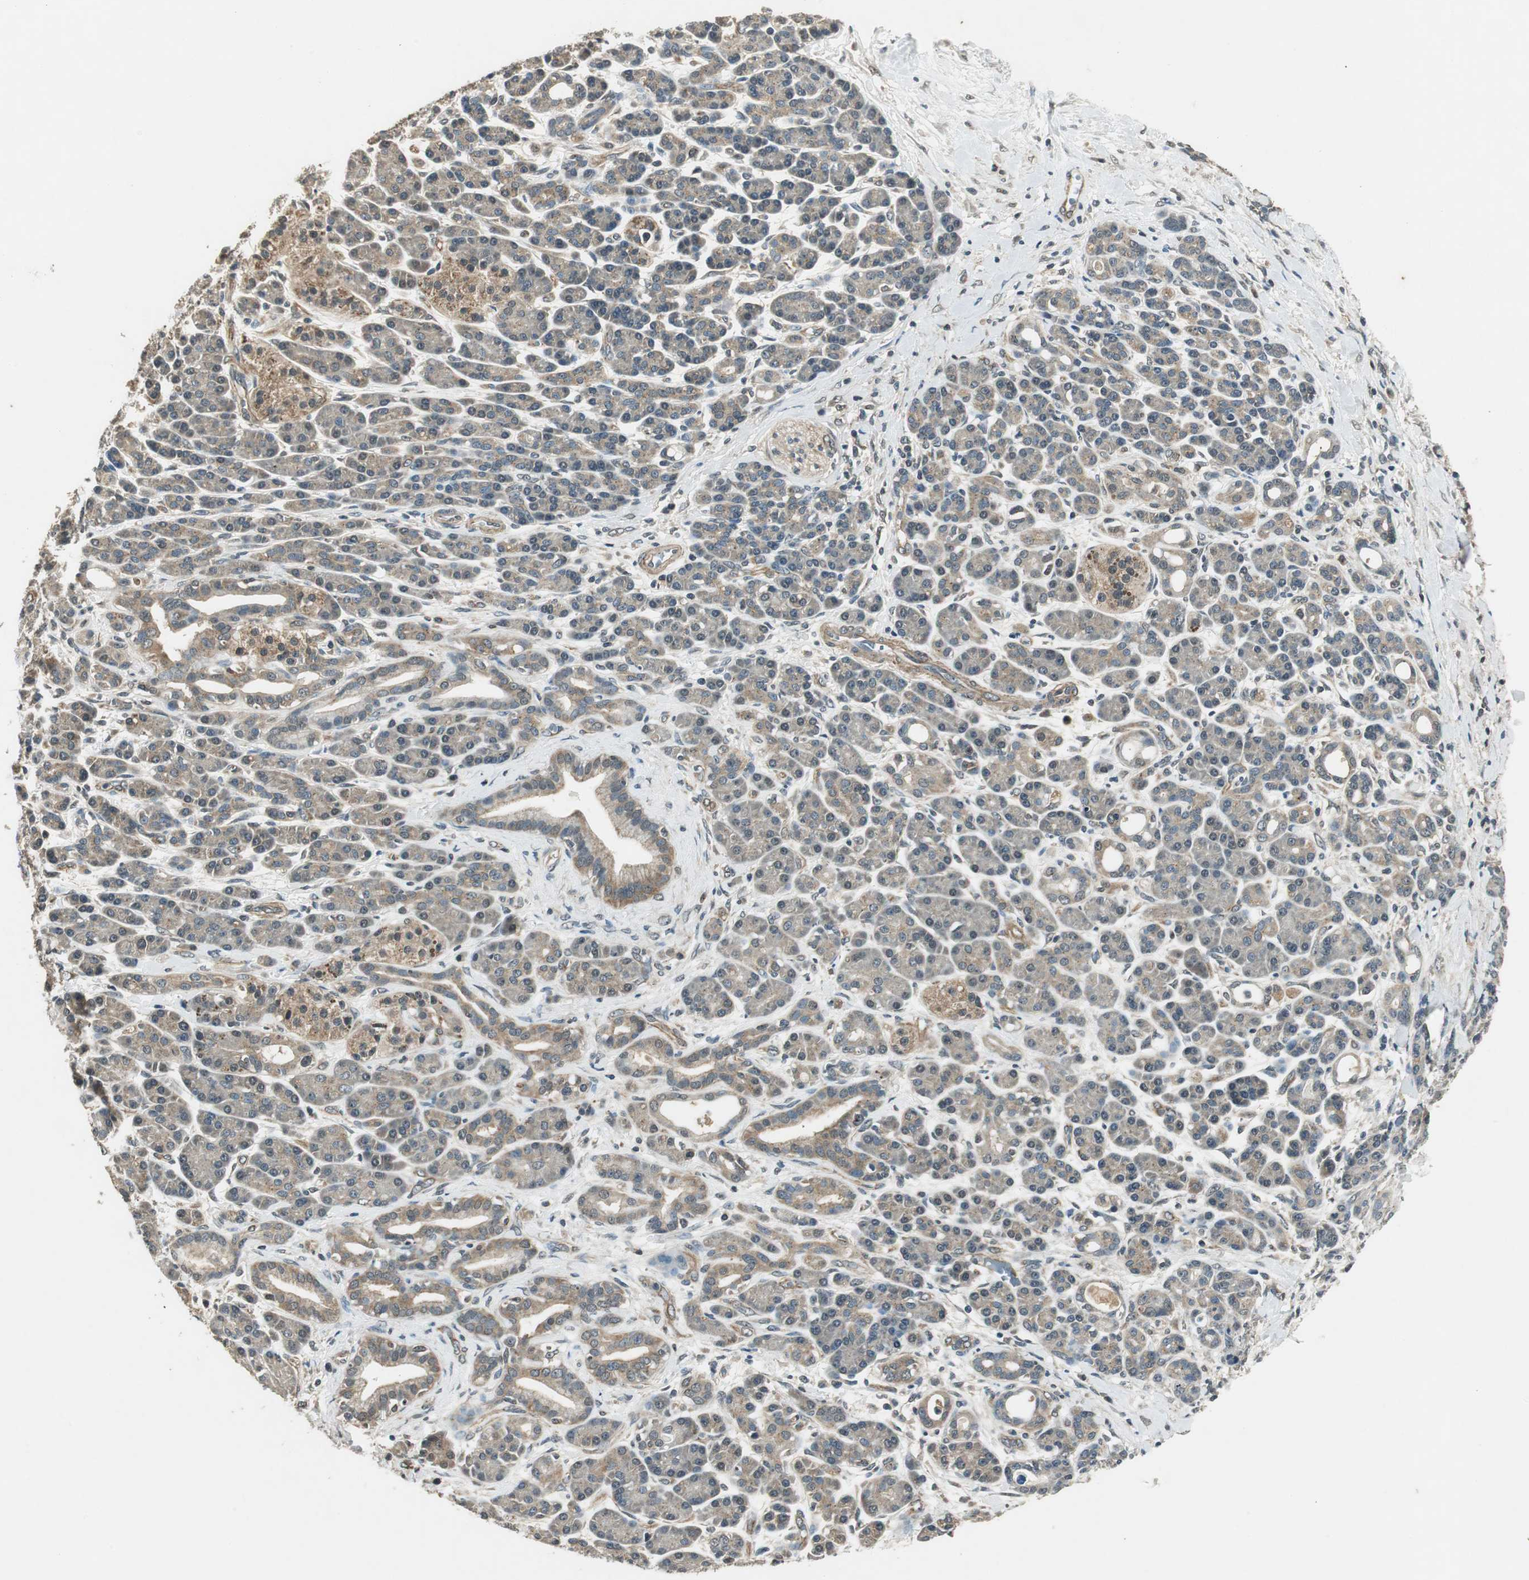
{"staining": {"intensity": "weak", "quantity": ">75%", "location": "cytoplasmic/membranous"}, "tissue": "pancreatic cancer", "cell_type": "Tumor cells", "image_type": "cancer", "snomed": [{"axis": "morphology", "description": "Adenocarcinoma, NOS"}, {"axis": "topography", "description": "Pancreas"}], "caption": "Weak cytoplasmic/membranous staining for a protein is identified in approximately >75% of tumor cells of pancreatic adenocarcinoma using immunohistochemistry.", "gene": "PSMB4", "patient": {"sex": "female", "age": 77}}